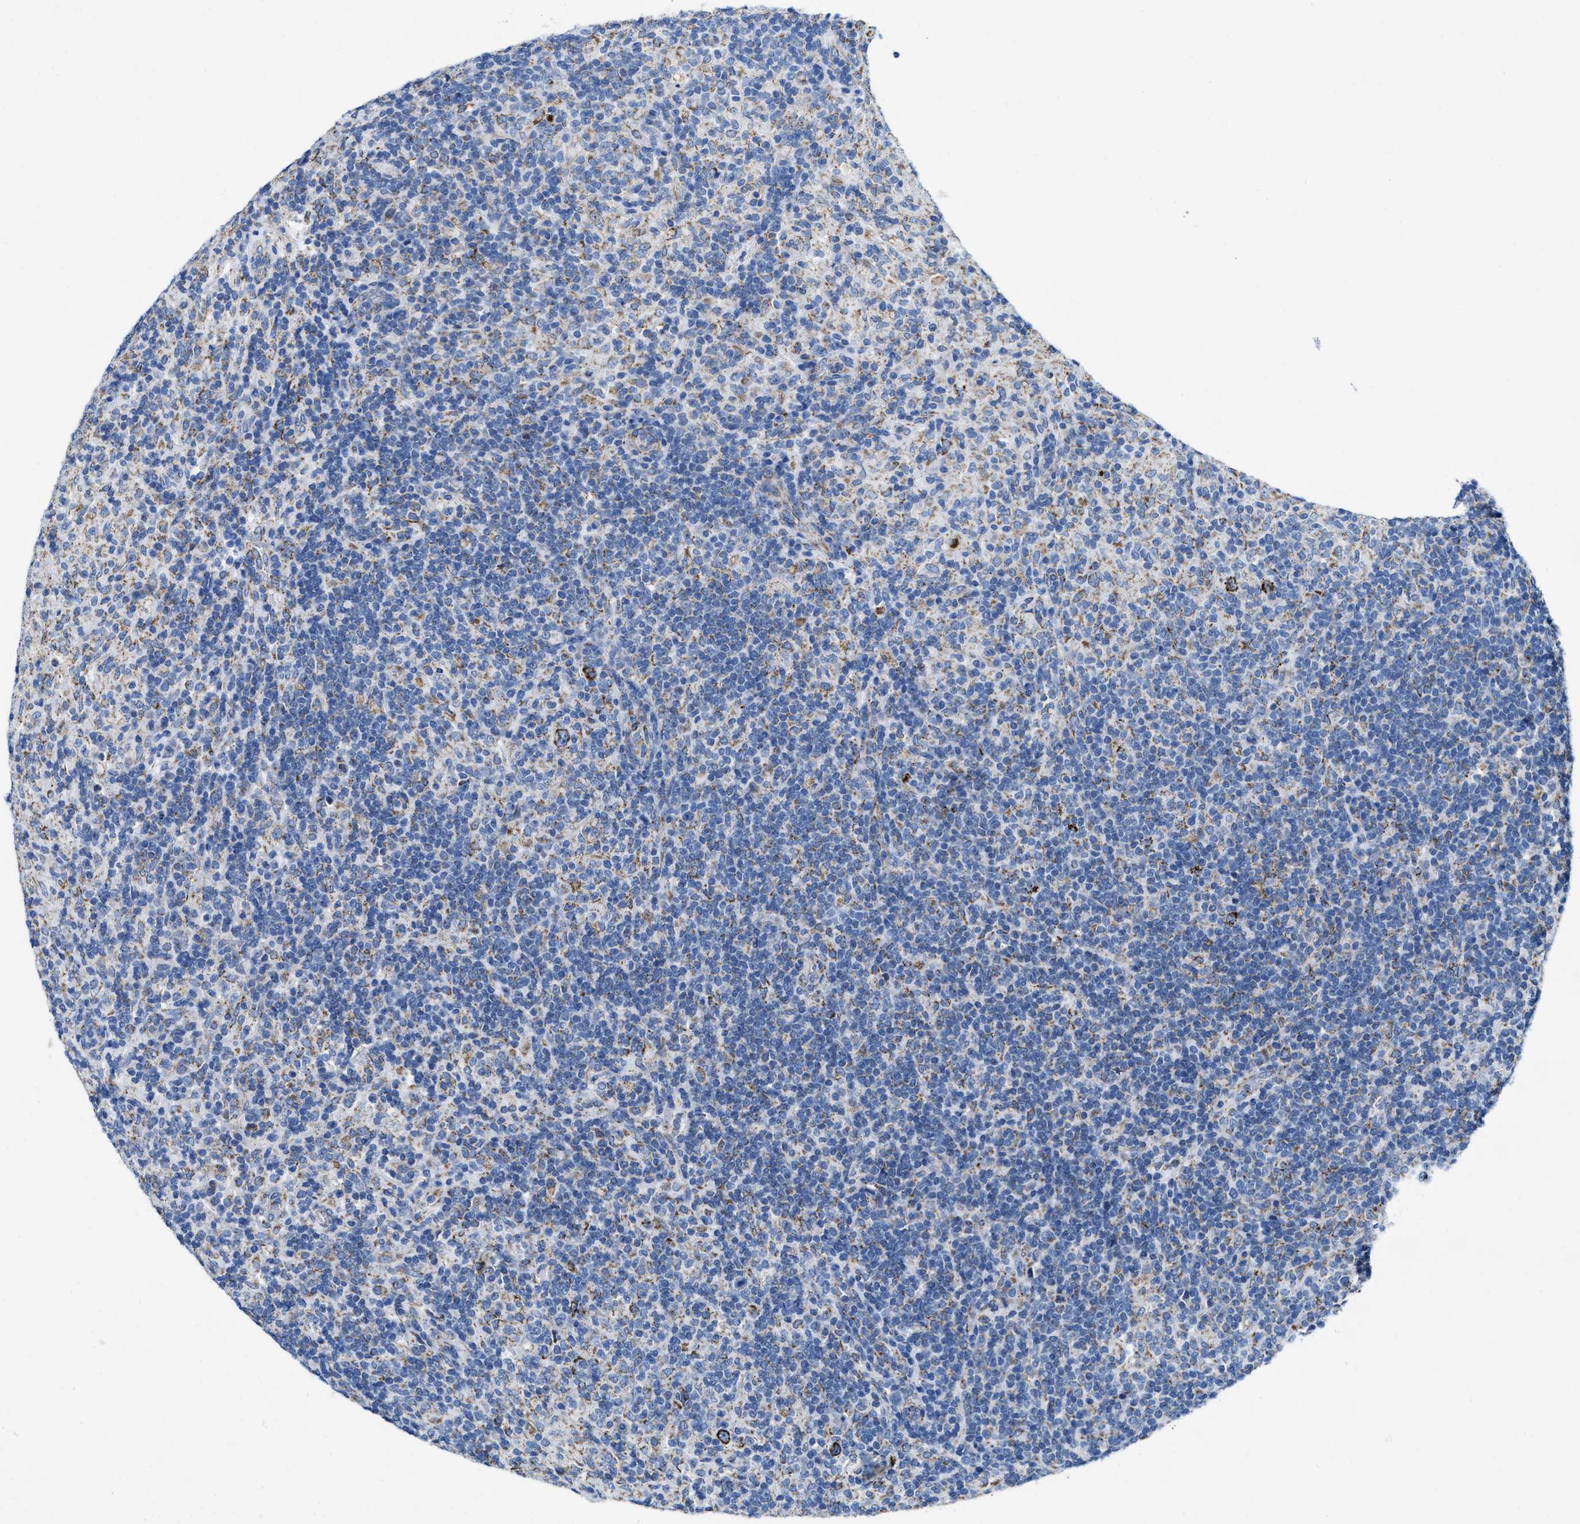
{"staining": {"intensity": "strong", "quantity": ">75%", "location": "cytoplasmic/membranous"}, "tissue": "lymphoma", "cell_type": "Tumor cells", "image_type": "cancer", "snomed": [{"axis": "morphology", "description": "Hodgkin's disease, NOS"}, {"axis": "topography", "description": "Lymph node"}], "caption": "Protein staining displays strong cytoplasmic/membranous positivity in about >75% of tumor cells in Hodgkin's disease. (Brightfield microscopy of DAB IHC at high magnification).", "gene": "ALDH1B1", "patient": {"sex": "male", "age": 70}}